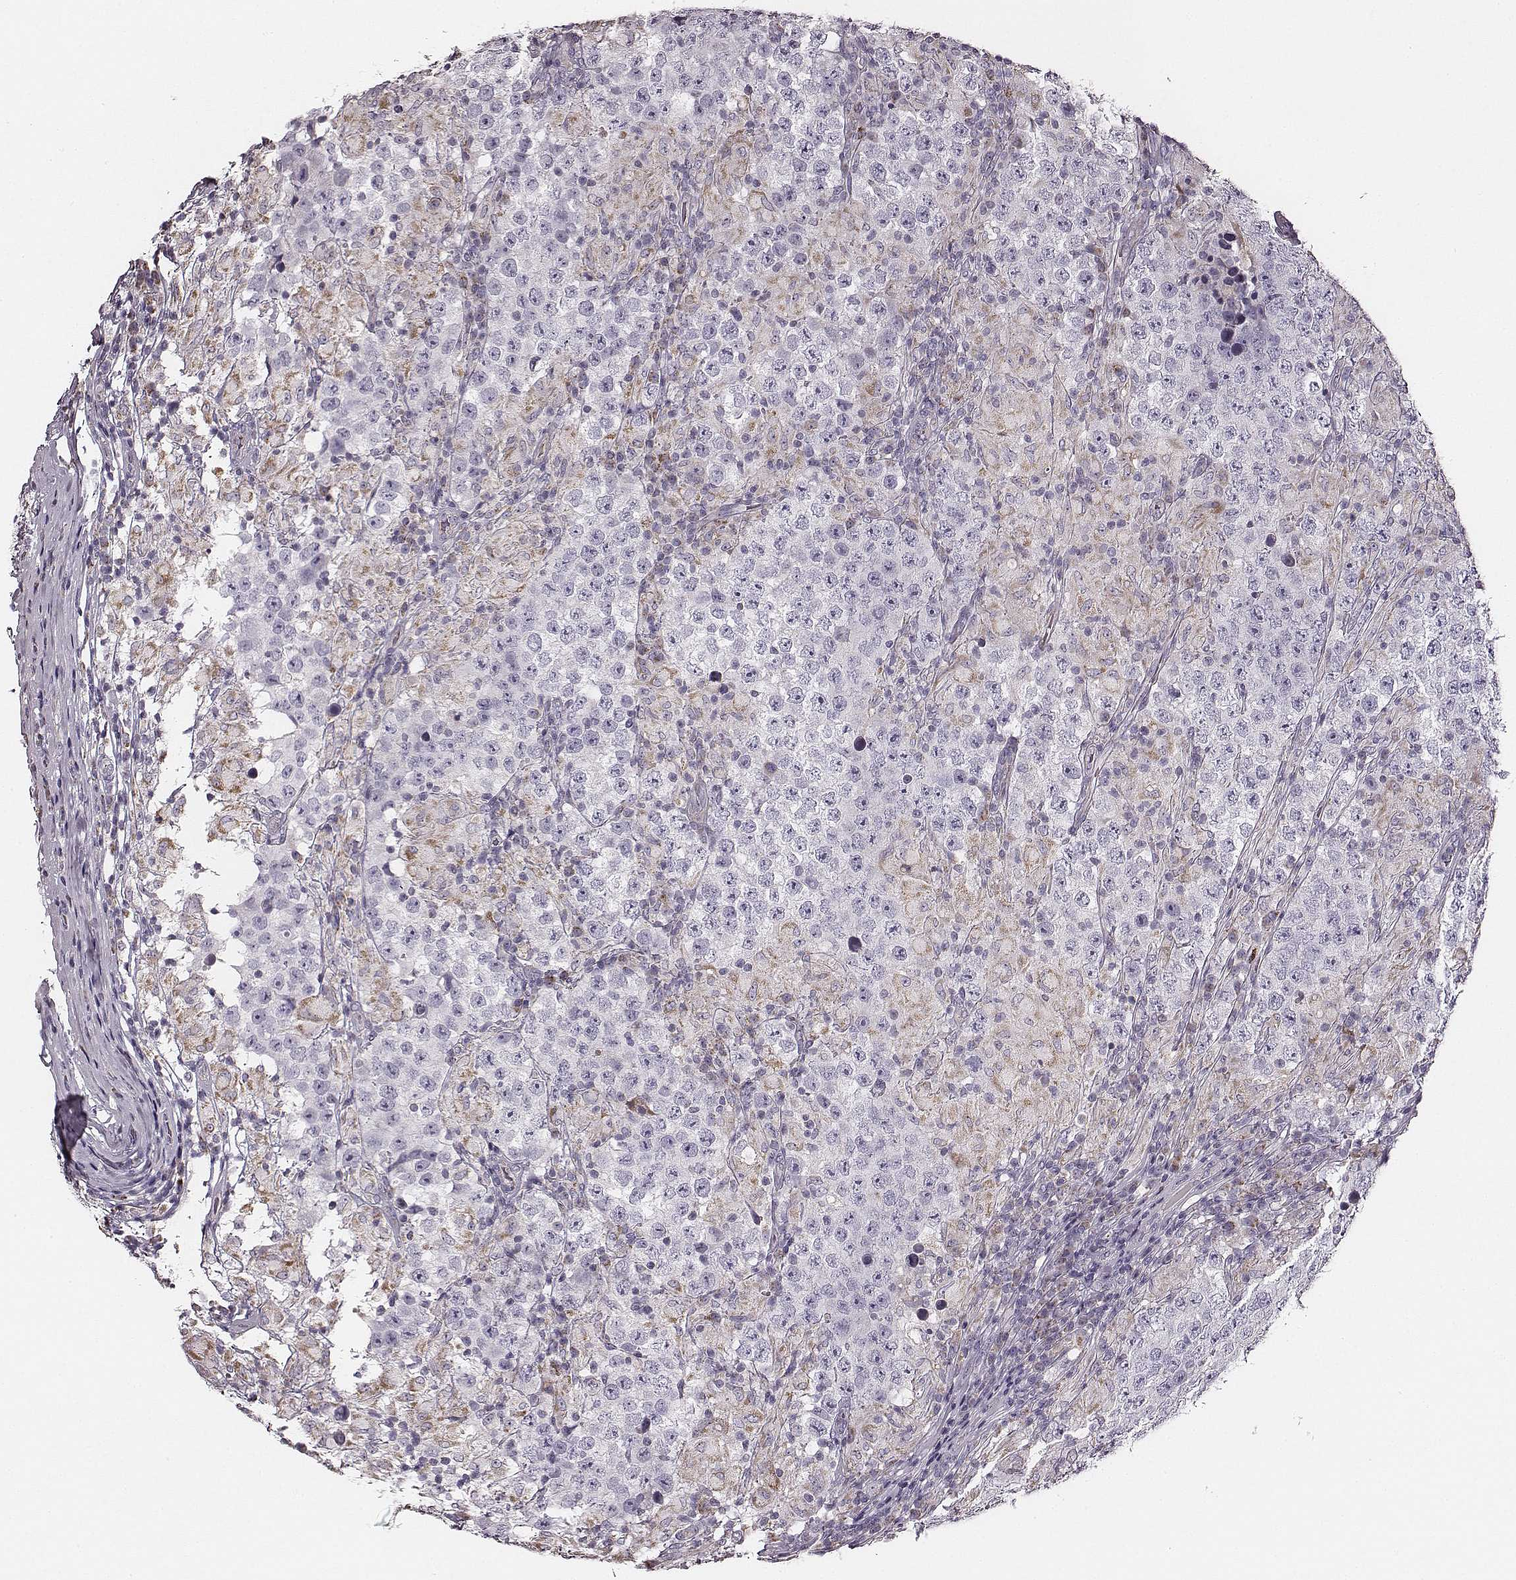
{"staining": {"intensity": "negative", "quantity": "none", "location": "none"}, "tissue": "testis cancer", "cell_type": "Tumor cells", "image_type": "cancer", "snomed": [{"axis": "morphology", "description": "Seminoma, NOS"}, {"axis": "morphology", "description": "Carcinoma, Embryonal, NOS"}, {"axis": "topography", "description": "Testis"}], "caption": "Immunohistochemistry micrograph of neoplastic tissue: human testis embryonal carcinoma stained with DAB reveals no significant protein positivity in tumor cells. (DAB (3,3'-diaminobenzidine) immunohistochemistry (IHC) visualized using brightfield microscopy, high magnification).", "gene": "UBL4B", "patient": {"sex": "male", "age": 41}}